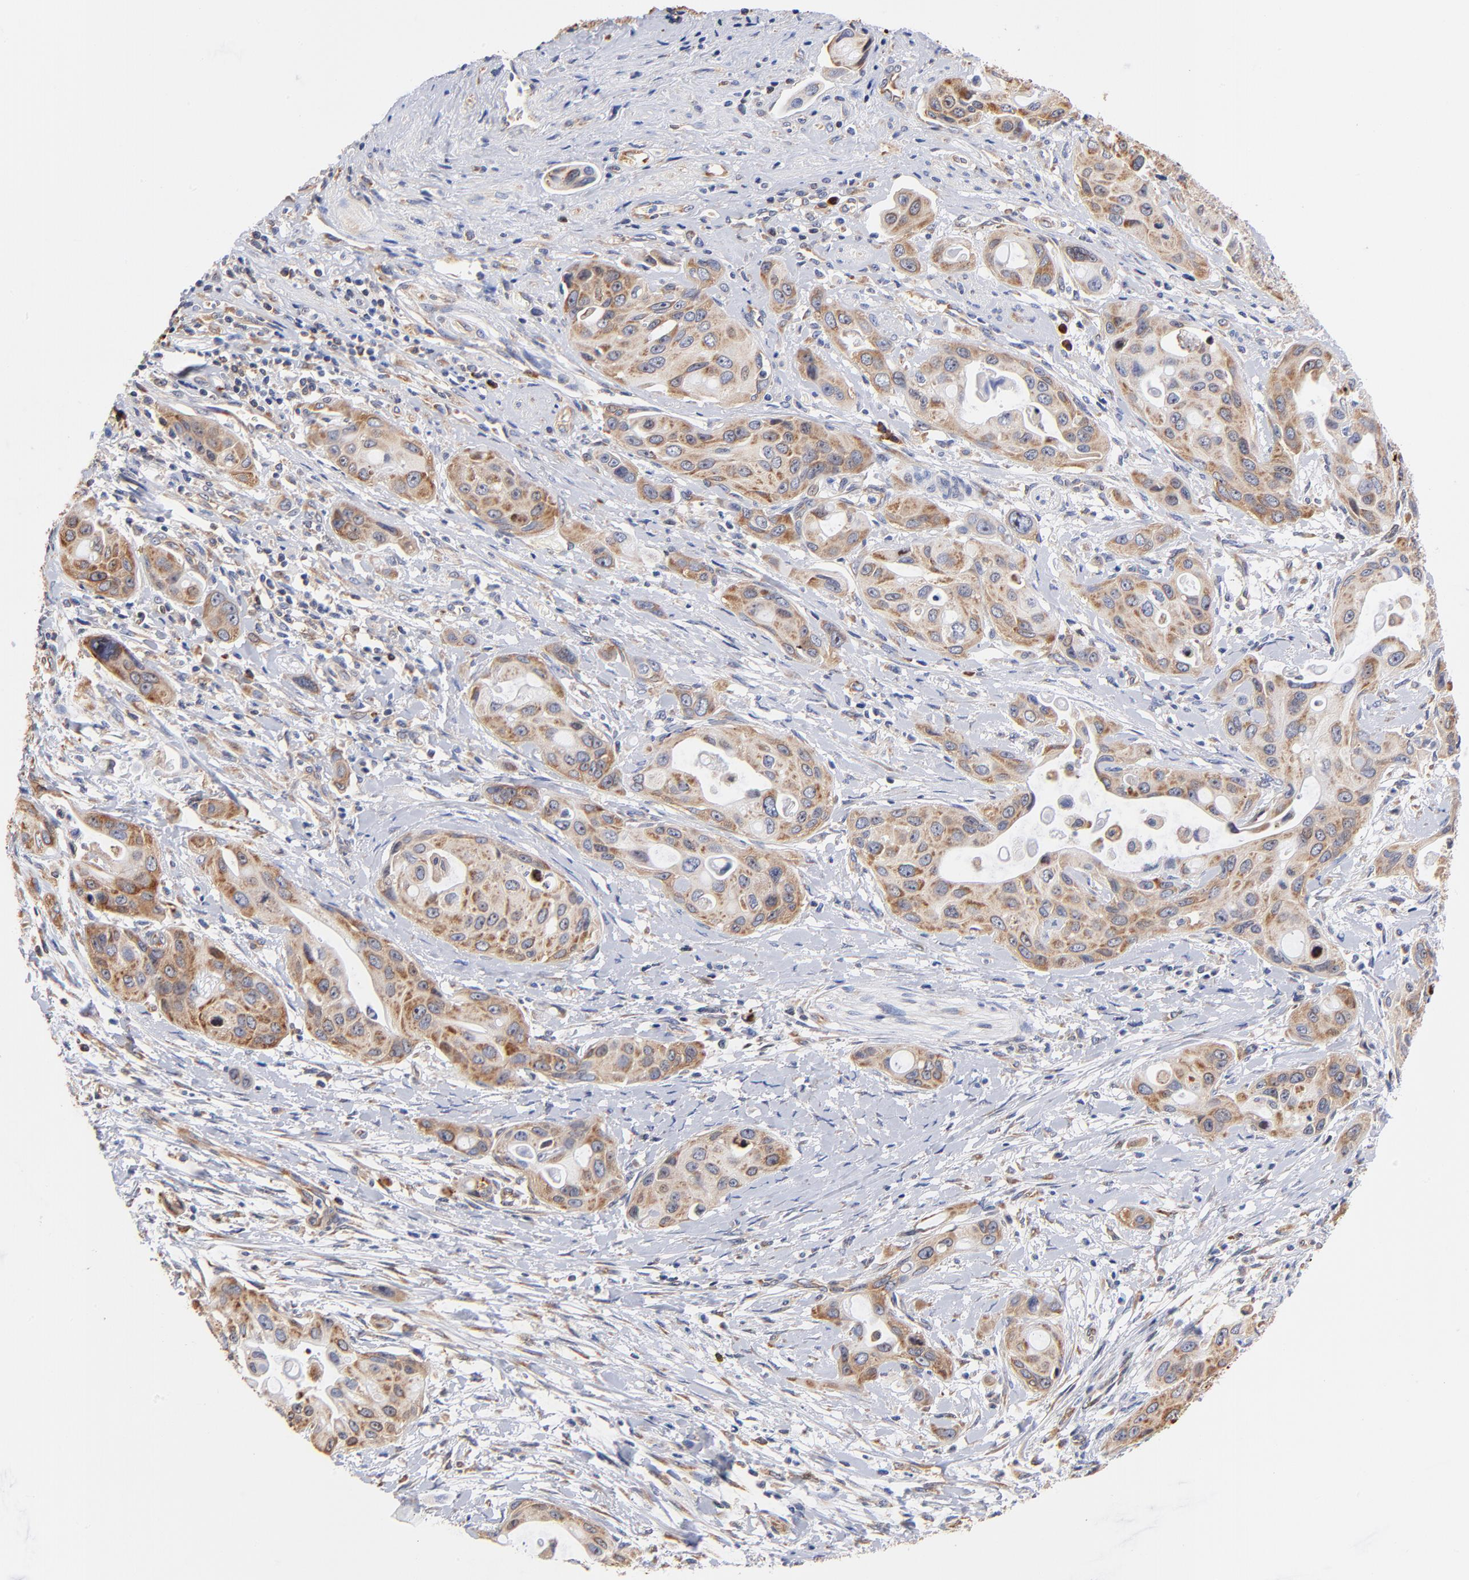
{"staining": {"intensity": "moderate", "quantity": ">75%", "location": "cytoplasmic/membranous"}, "tissue": "pancreatic cancer", "cell_type": "Tumor cells", "image_type": "cancer", "snomed": [{"axis": "morphology", "description": "Adenocarcinoma, NOS"}, {"axis": "topography", "description": "Pancreas"}], "caption": "This micrograph shows immunohistochemistry (IHC) staining of adenocarcinoma (pancreatic), with medium moderate cytoplasmic/membranous staining in about >75% of tumor cells.", "gene": "RPL27", "patient": {"sex": "female", "age": 60}}